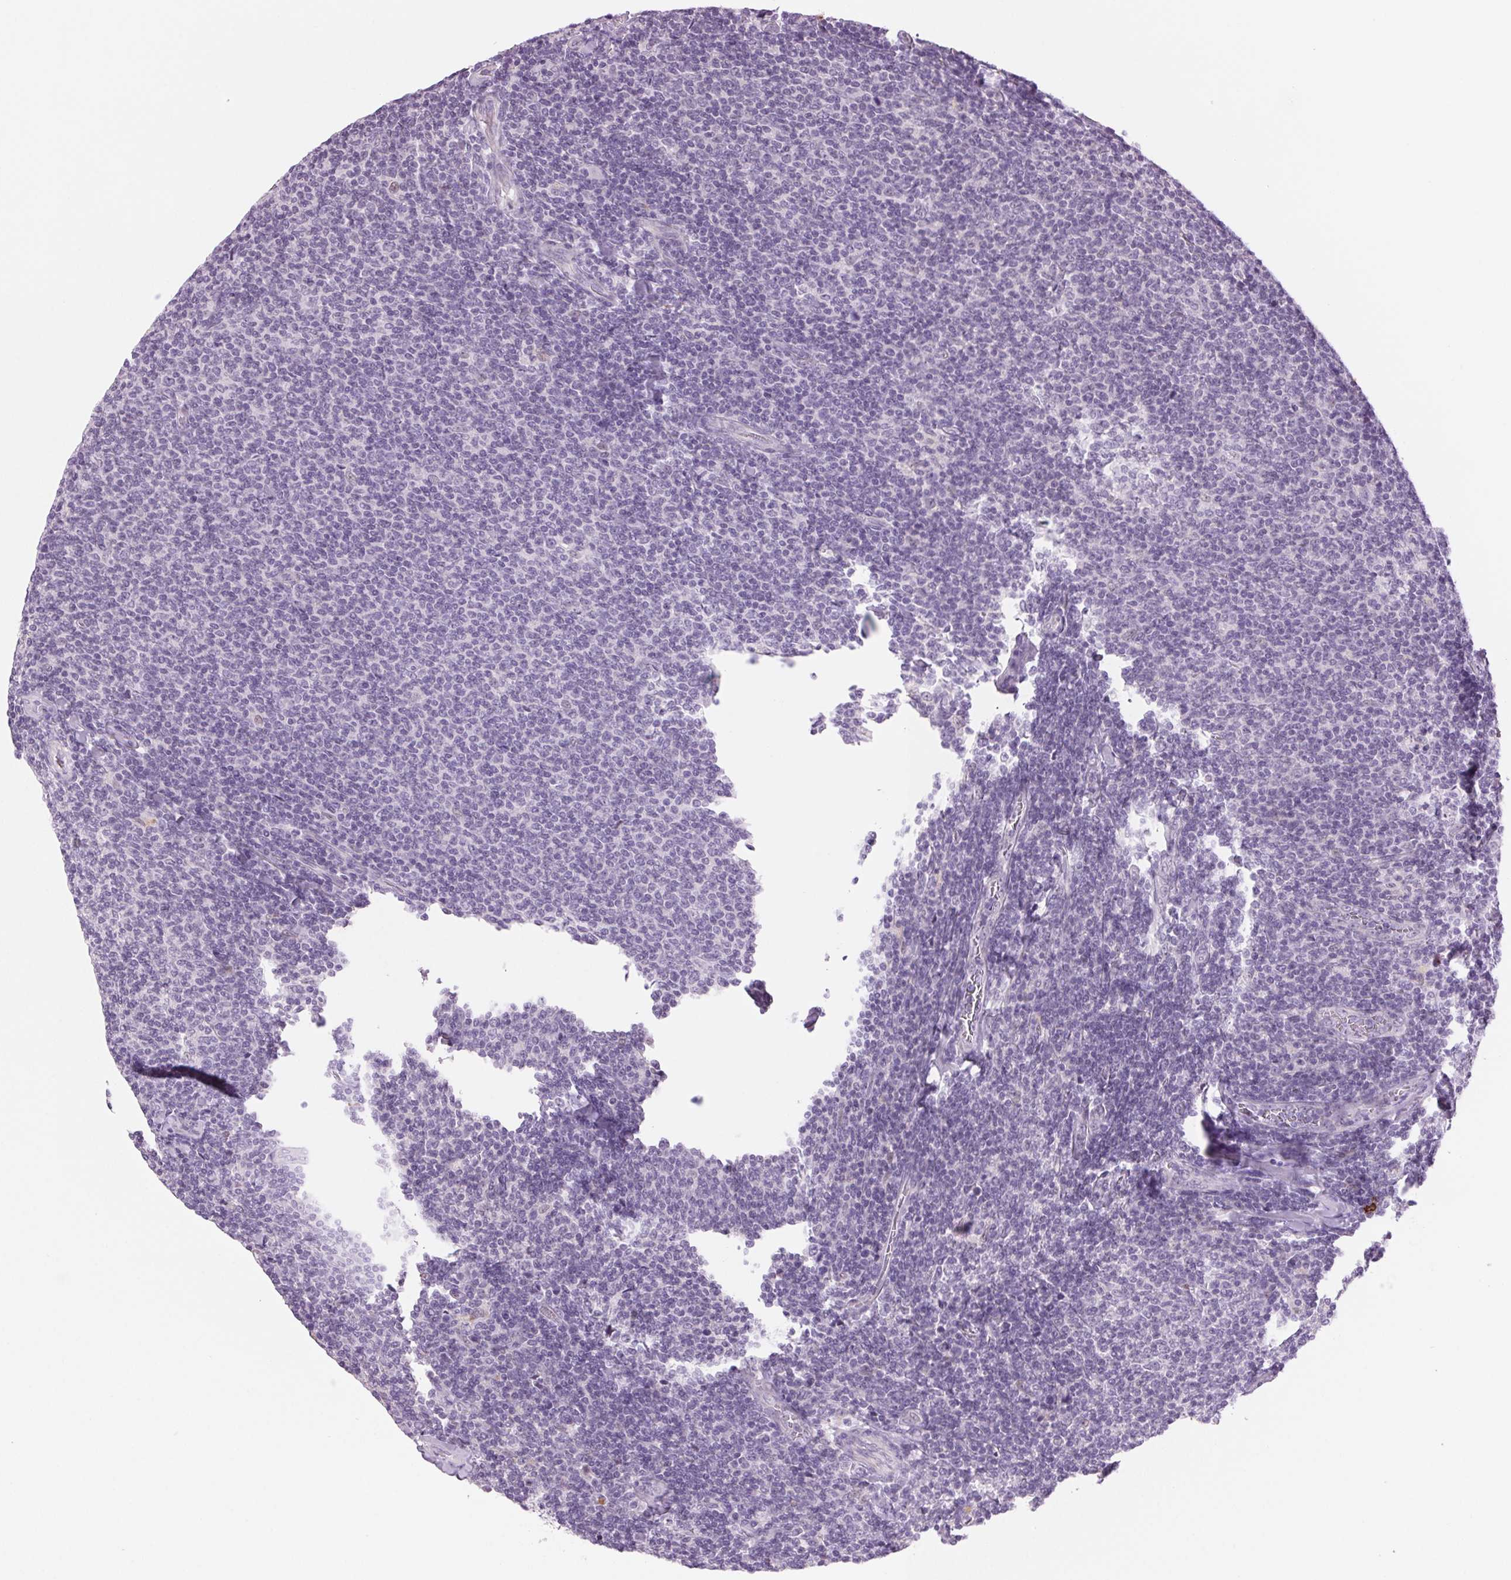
{"staining": {"intensity": "negative", "quantity": "none", "location": "none"}, "tissue": "lymphoma", "cell_type": "Tumor cells", "image_type": "cancer", "snomed": [{"axis": "morphology", "description": "Malignant lymphoma, non-Hodgkin's type, Low grade"}, {"axis": "topography", "description": "Lymph node"}], "caption": "Histopathology image shows no protein staining in tumor cells of low-grade malignant lymphoma, non-Hodgkin's type tissue.", "gene": "MPO", "patient": {"sex": "male", "age": 52}}